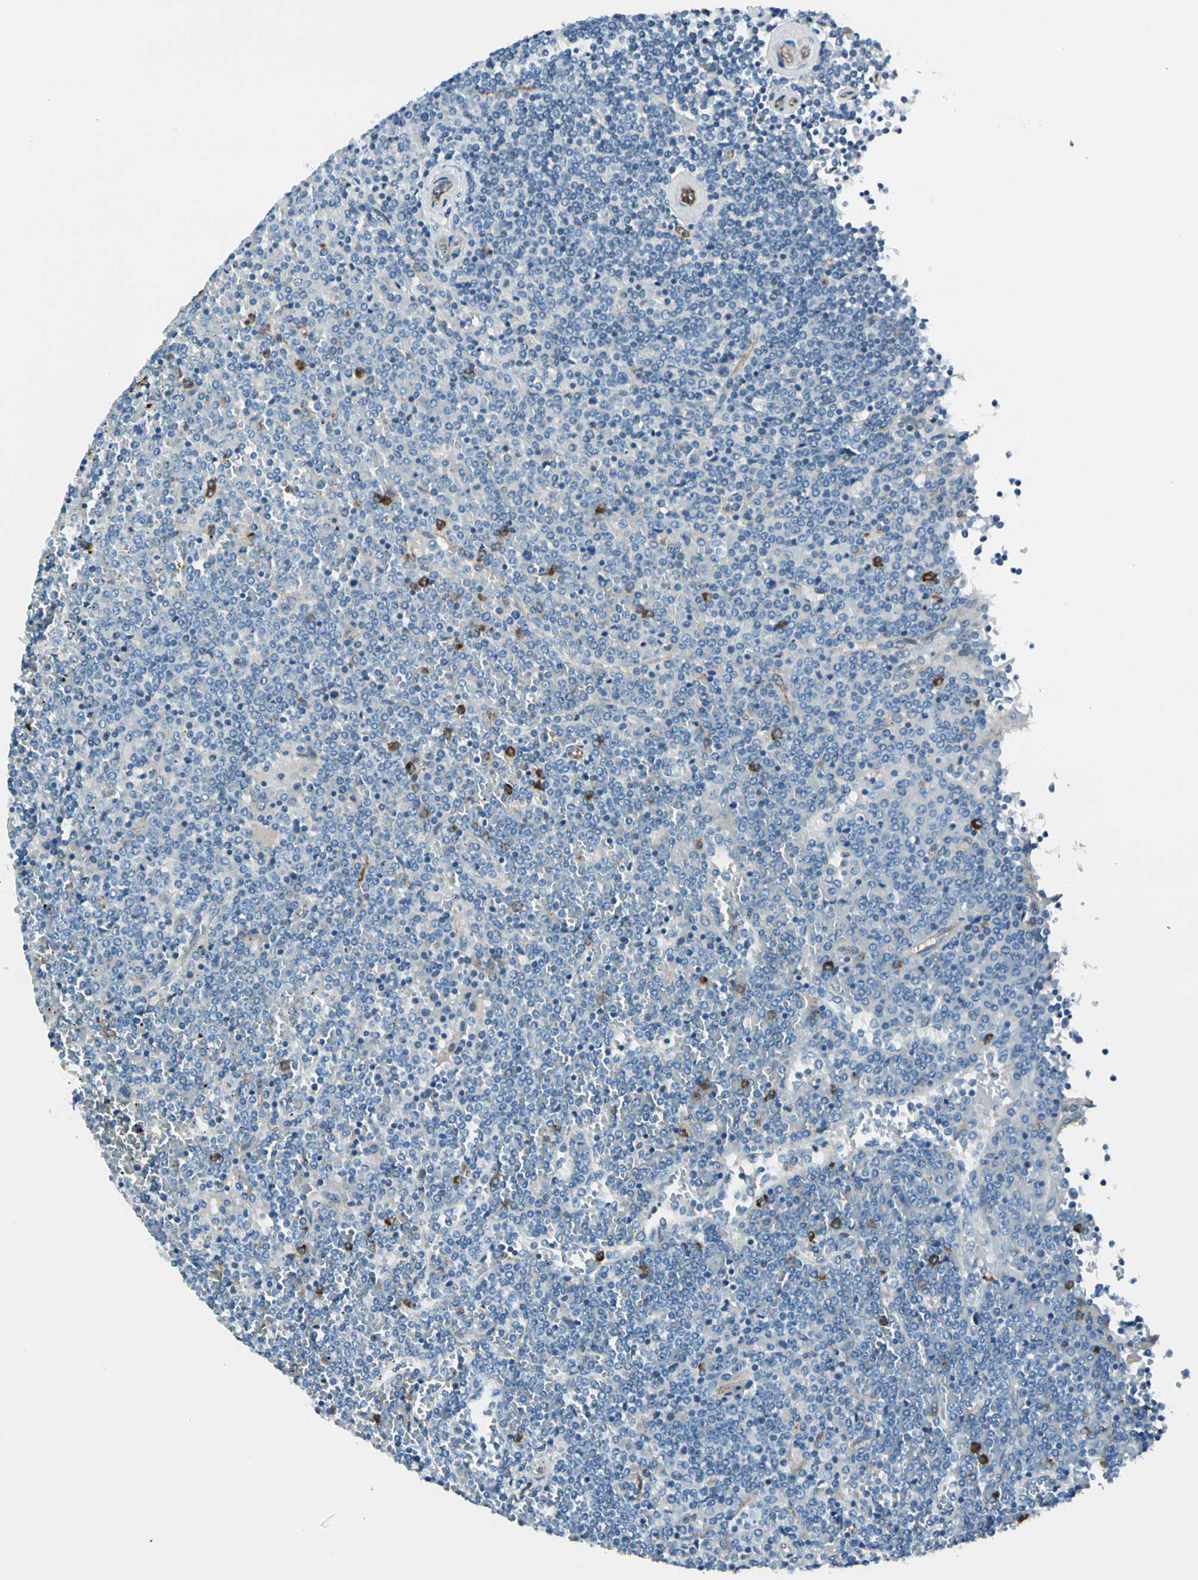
{"staining": {"intensity": "negative", "quantity": "none", "location": "none"}, "tissue": "lymphoma", "cell_type": "Tumor cells", "image_type": "cancer", "snomed": [{"axis": "morphology", "description": "Malignant lymphoma, non-Hodgkin's type, Low grade"}, {"axis": "topography", "description": "Spleen"}], "caption": "The micrograph exhibits no significant expression in tumor cells of low-grade malignant lymphoma, non-Hodgkin's type.", "gene": "CD93", "patient": {"sex": "female", "age": 19}}